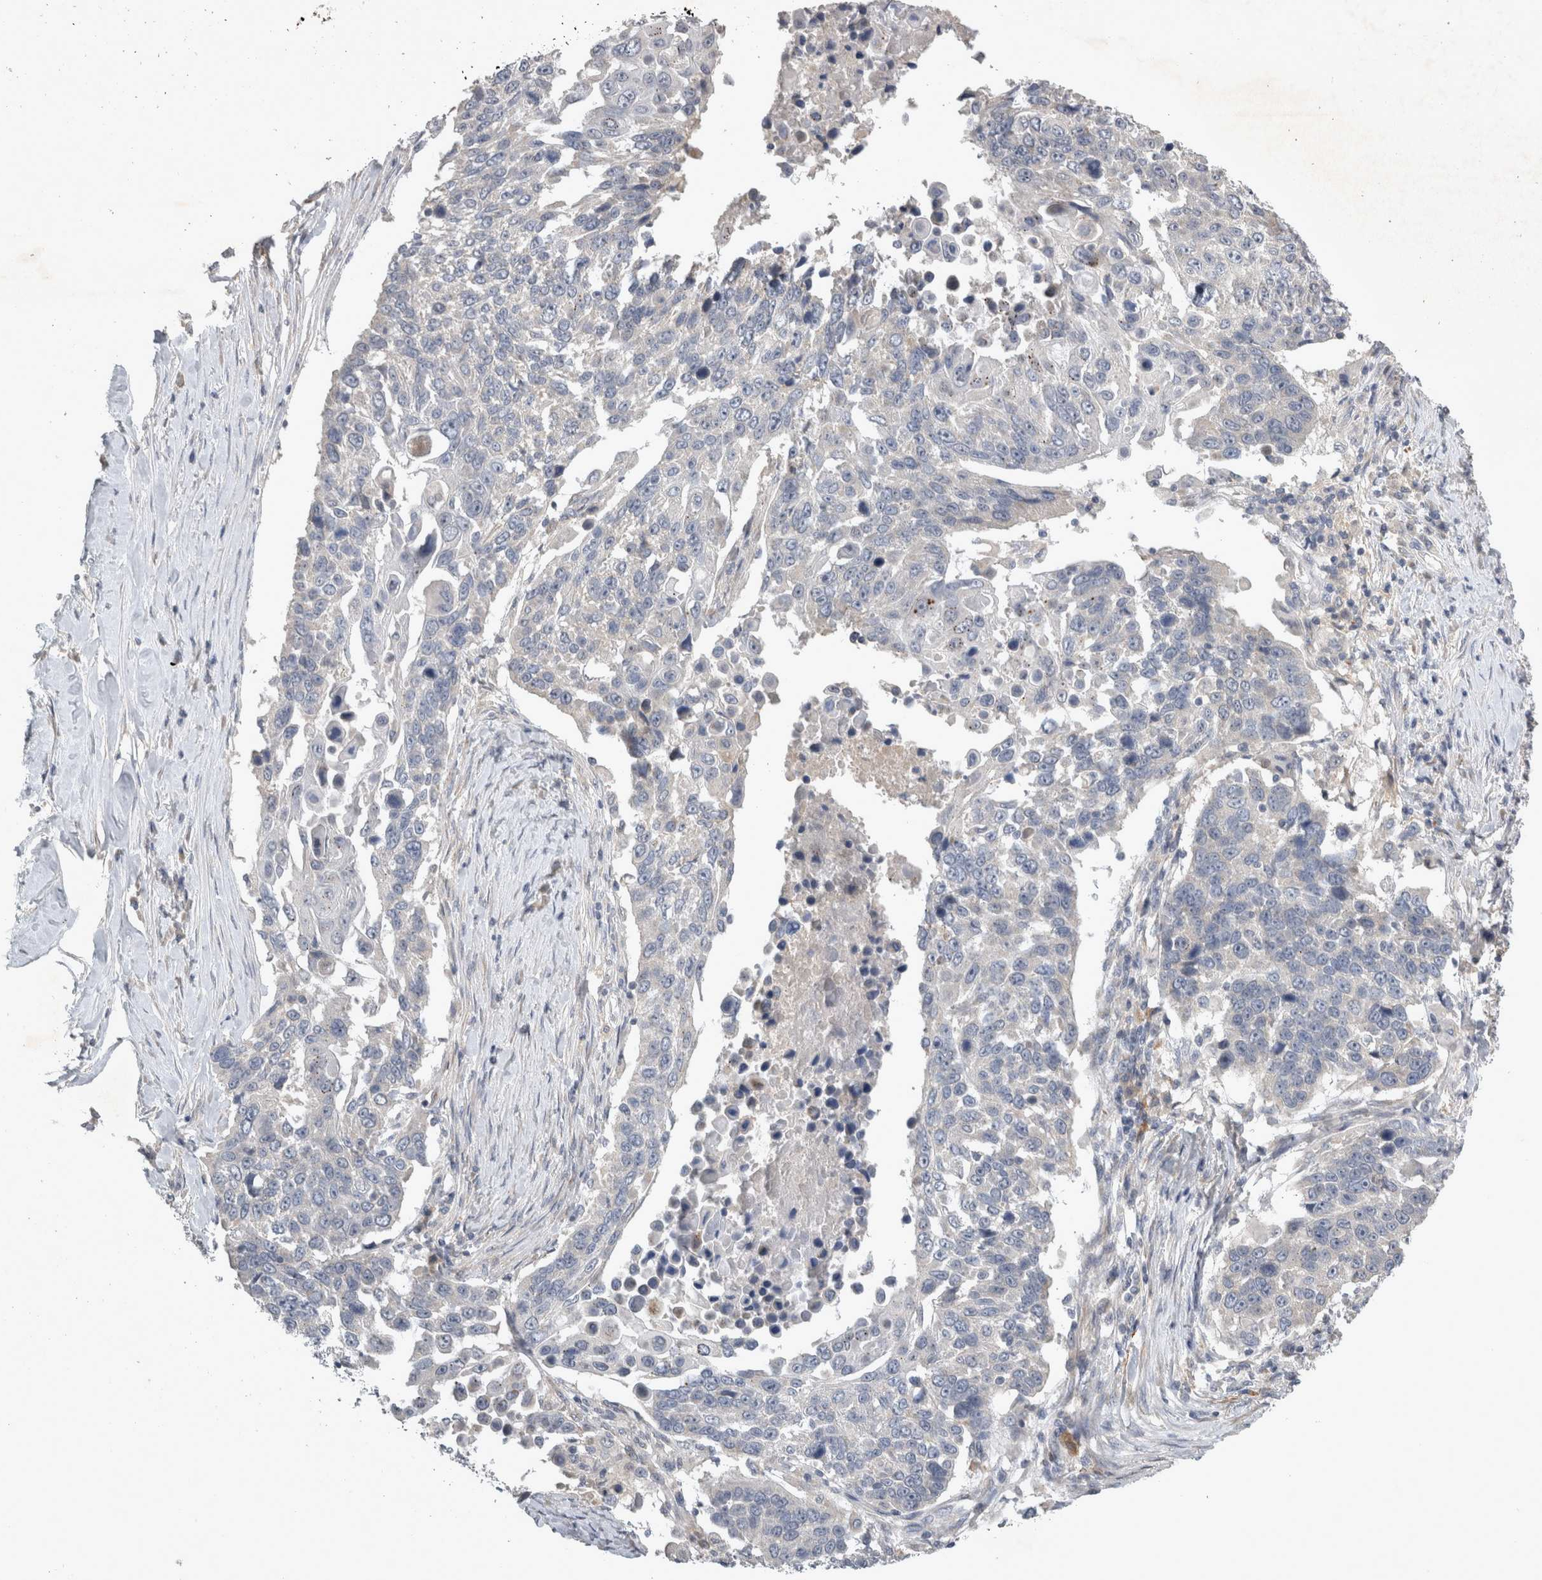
{"staining": {"intensity": "negative", "quantity": "none", "location": "none"}, "tissue": "lung cancer", "cell_type": "Tumor cells", "image_type": "cancer", "snomed": [{"axis": "morphology", "description": "Squamous cell carcinoma, NOS"}, {"axis": "topography", "description": "Lung"}], "caption": "Human lung squamous cell carcinoma stained for a protein using immunohistochemistry displays no expression in tumor cells.", "gene": "SLC22A11", "patient": {"sex": "male", "age": 66}}